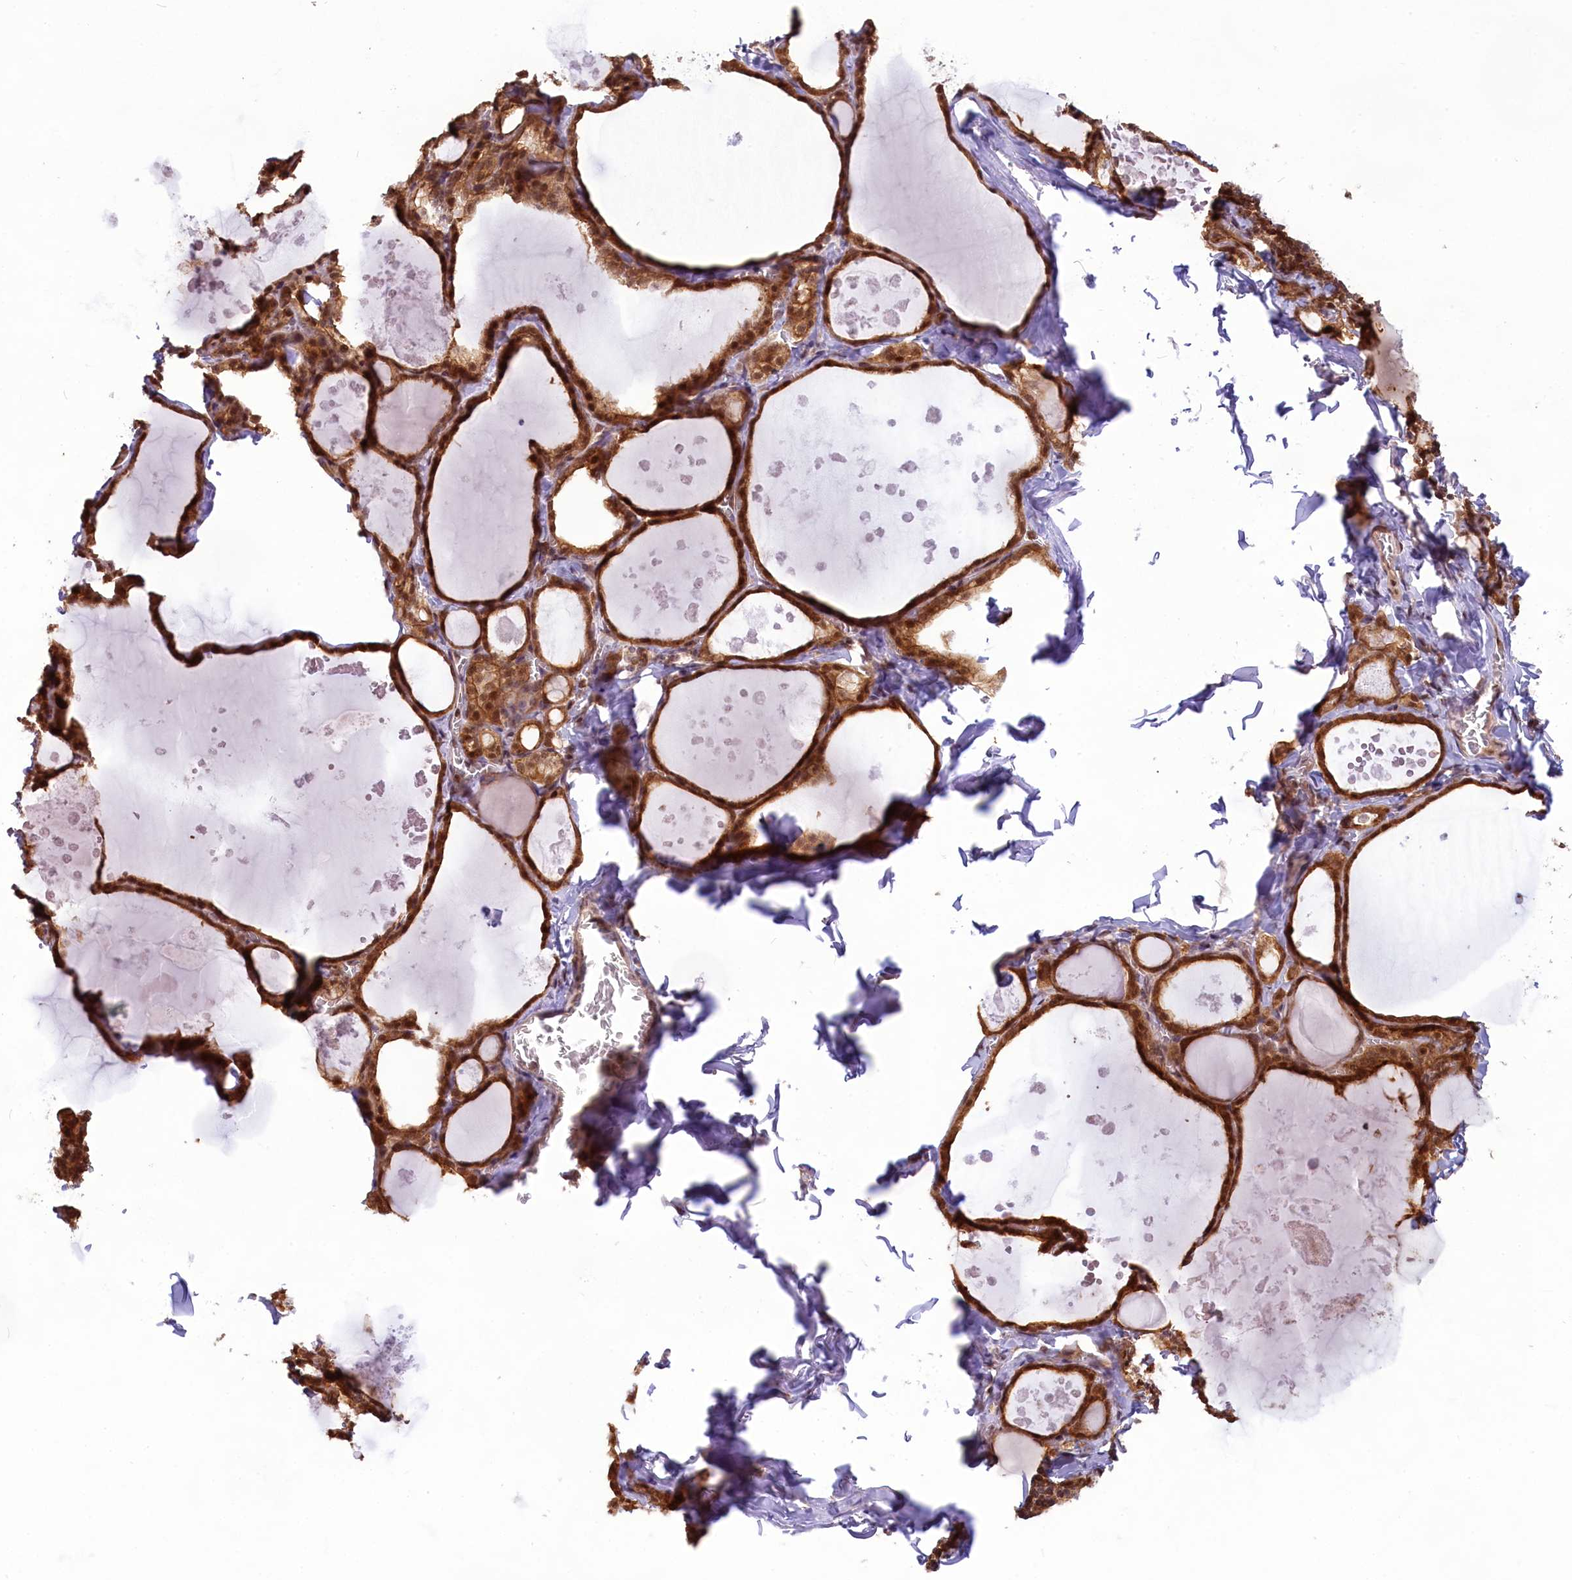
{"staining": {"intensity": "moderate", "quantity": ">75%", "location": "cytoplasmic/membranous,nuclear"}, "tissue": "thyroid gland", "cell_type": "Glandular cells", "image_type": "normal", "snomed": [{"axis": "morphology", "description": "Normal tissue, NOS"}, {"axis": "topography", "description": "Thyroid gland"}], "caption": "Protein expression analysis of benign thyroid gland reveals moderate cytoplasmic/membranous,nuclear staining in about >75% of glandular cells. (IHC, brightfield microscopy, high magnification).", "gene": "CARD8", "patient": {"sex": "male", "age": 56}}